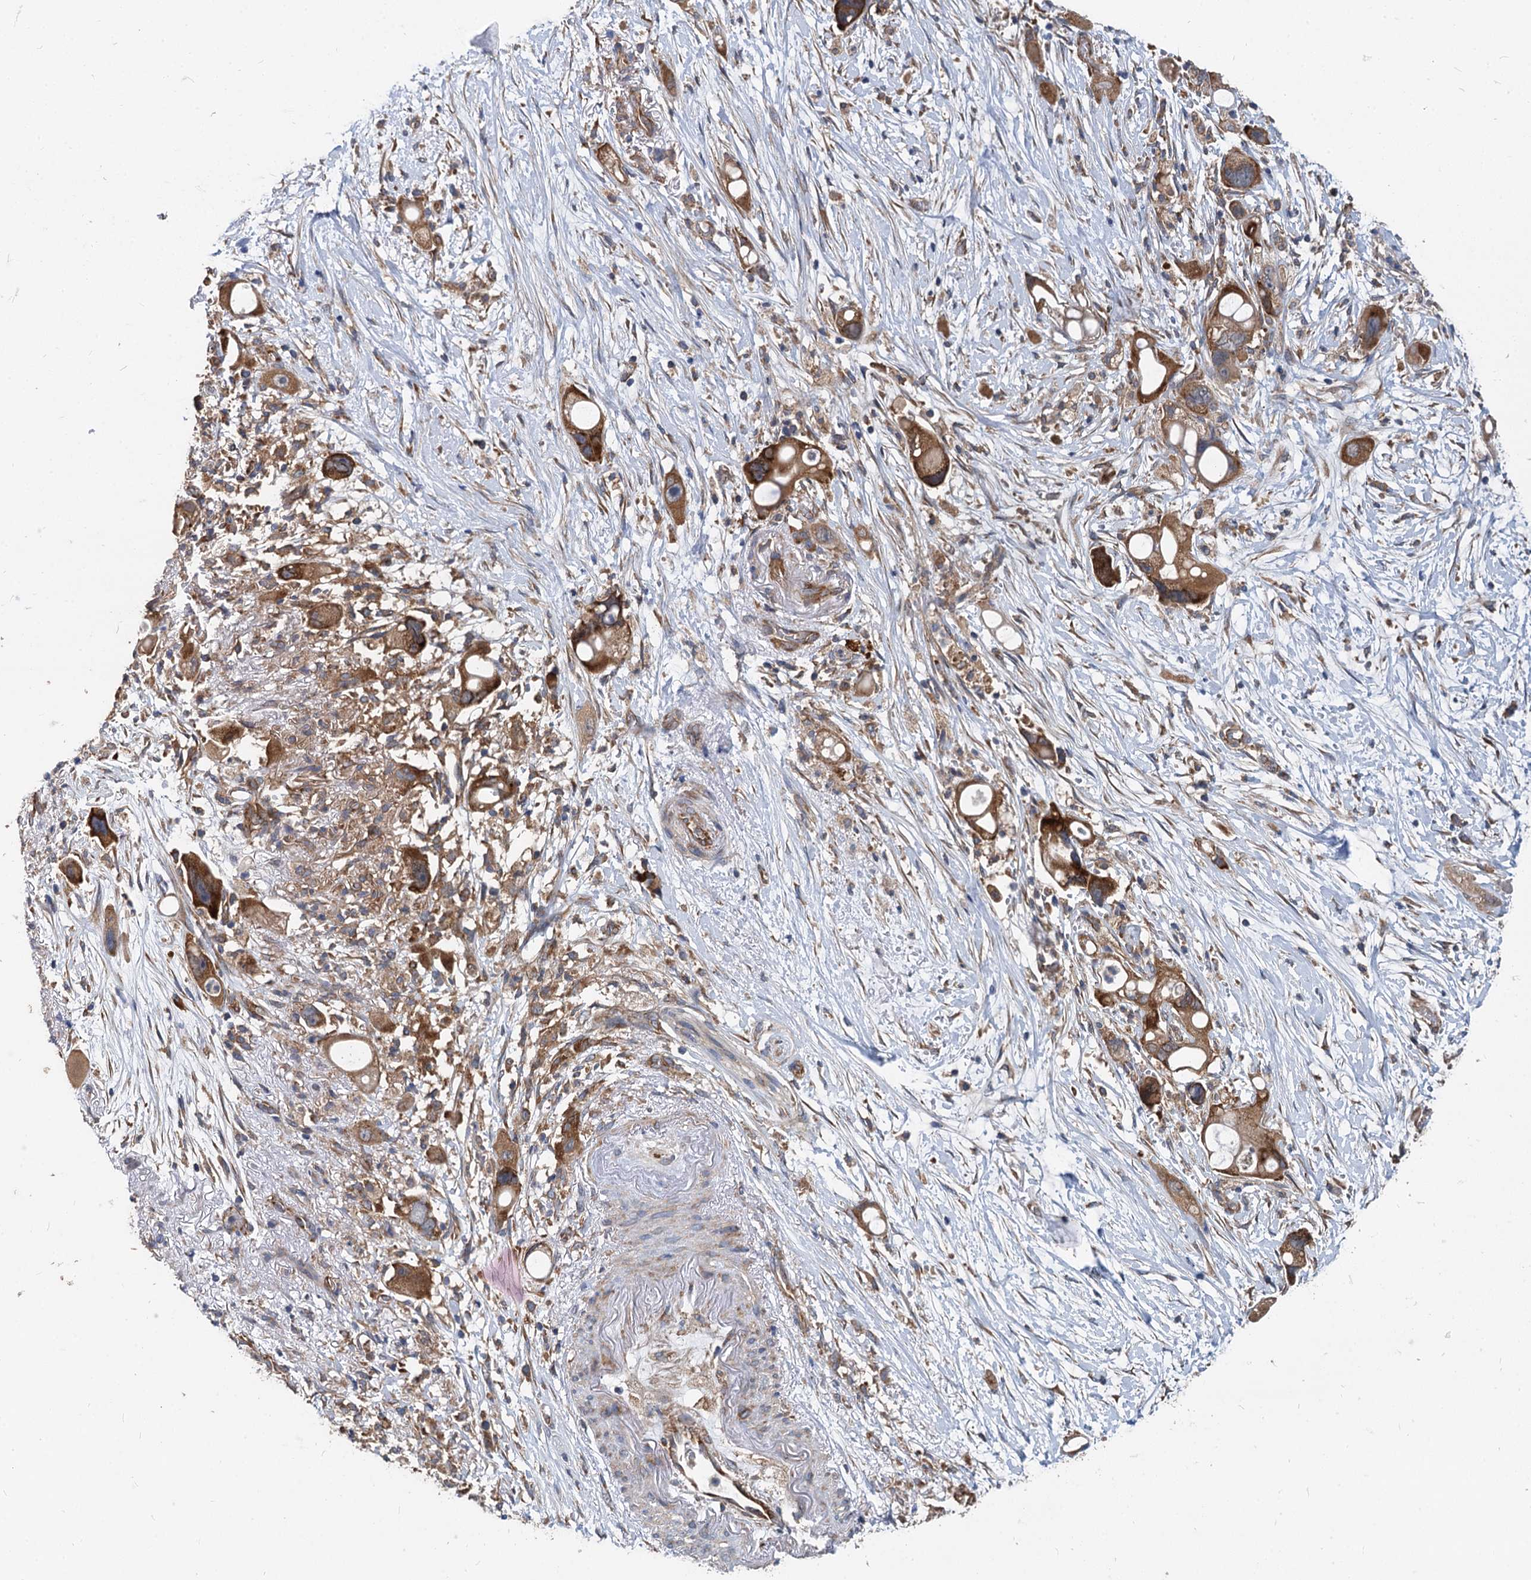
{"staining": {"intensity": "strong", "quantity": ">75%", "location": "cytoplasmic/membranous"}, "tissue": "pancreatic cancer", "cell_type": "Tumor cells", "image_type": "cancer", "snomed": [{"axis": "morphology", "description": "Normal tissue, NOS"}, {"axis": "morphology", "description": "Adenocarcinoma, NOS"}, {"axis": "topography", "description": "Pancreas"}], "caption": "Tumor cells demonstrate high levels of strong cytoplasmic/membranous positivity in approximately >75% of cells in adenocarcinoma (pancreatic).", "gene": "EIF2B2", "patient": {"sex": "female", "age": 68}}